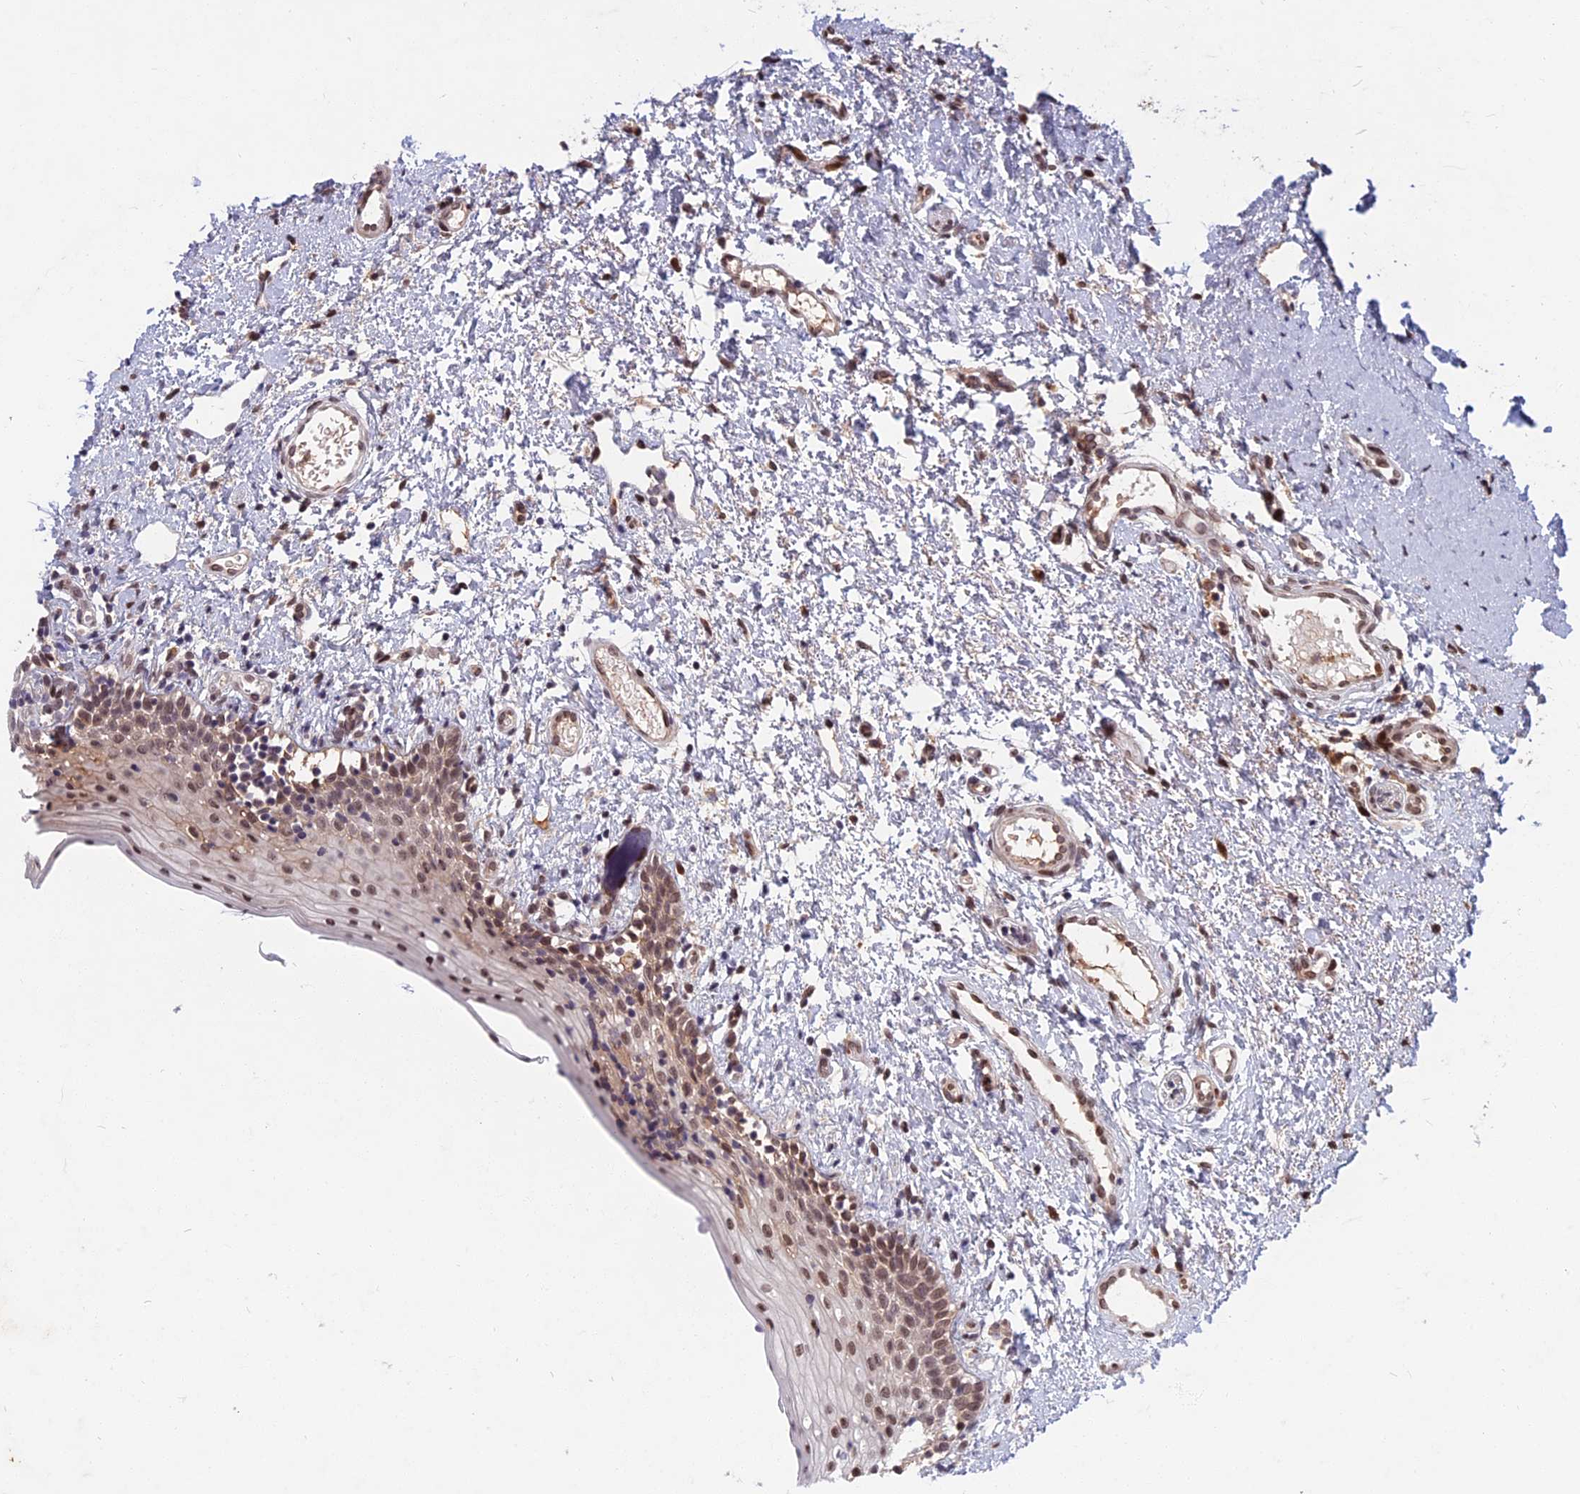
{"staining": {"intensity": "moderate", "quantity": ">75%", "location": "nuclear"}, "tissue": "oral mucosa", "cell_type": "Squamous epithelial cells", "image_type": "normal", "snomed": [{"axis": "morphology", "description": "Normal tissue, NOS"}, {"axis": "topography", "description": "Oral tissue"}], "caption": "The histopathology image shows staining of benign oral mucosa, revealing moderate nuclear protein positivity (brown color) within squamous epithelial cells.", "gene": "CDC7", "patient": {"sex": "female", "age": 13}}